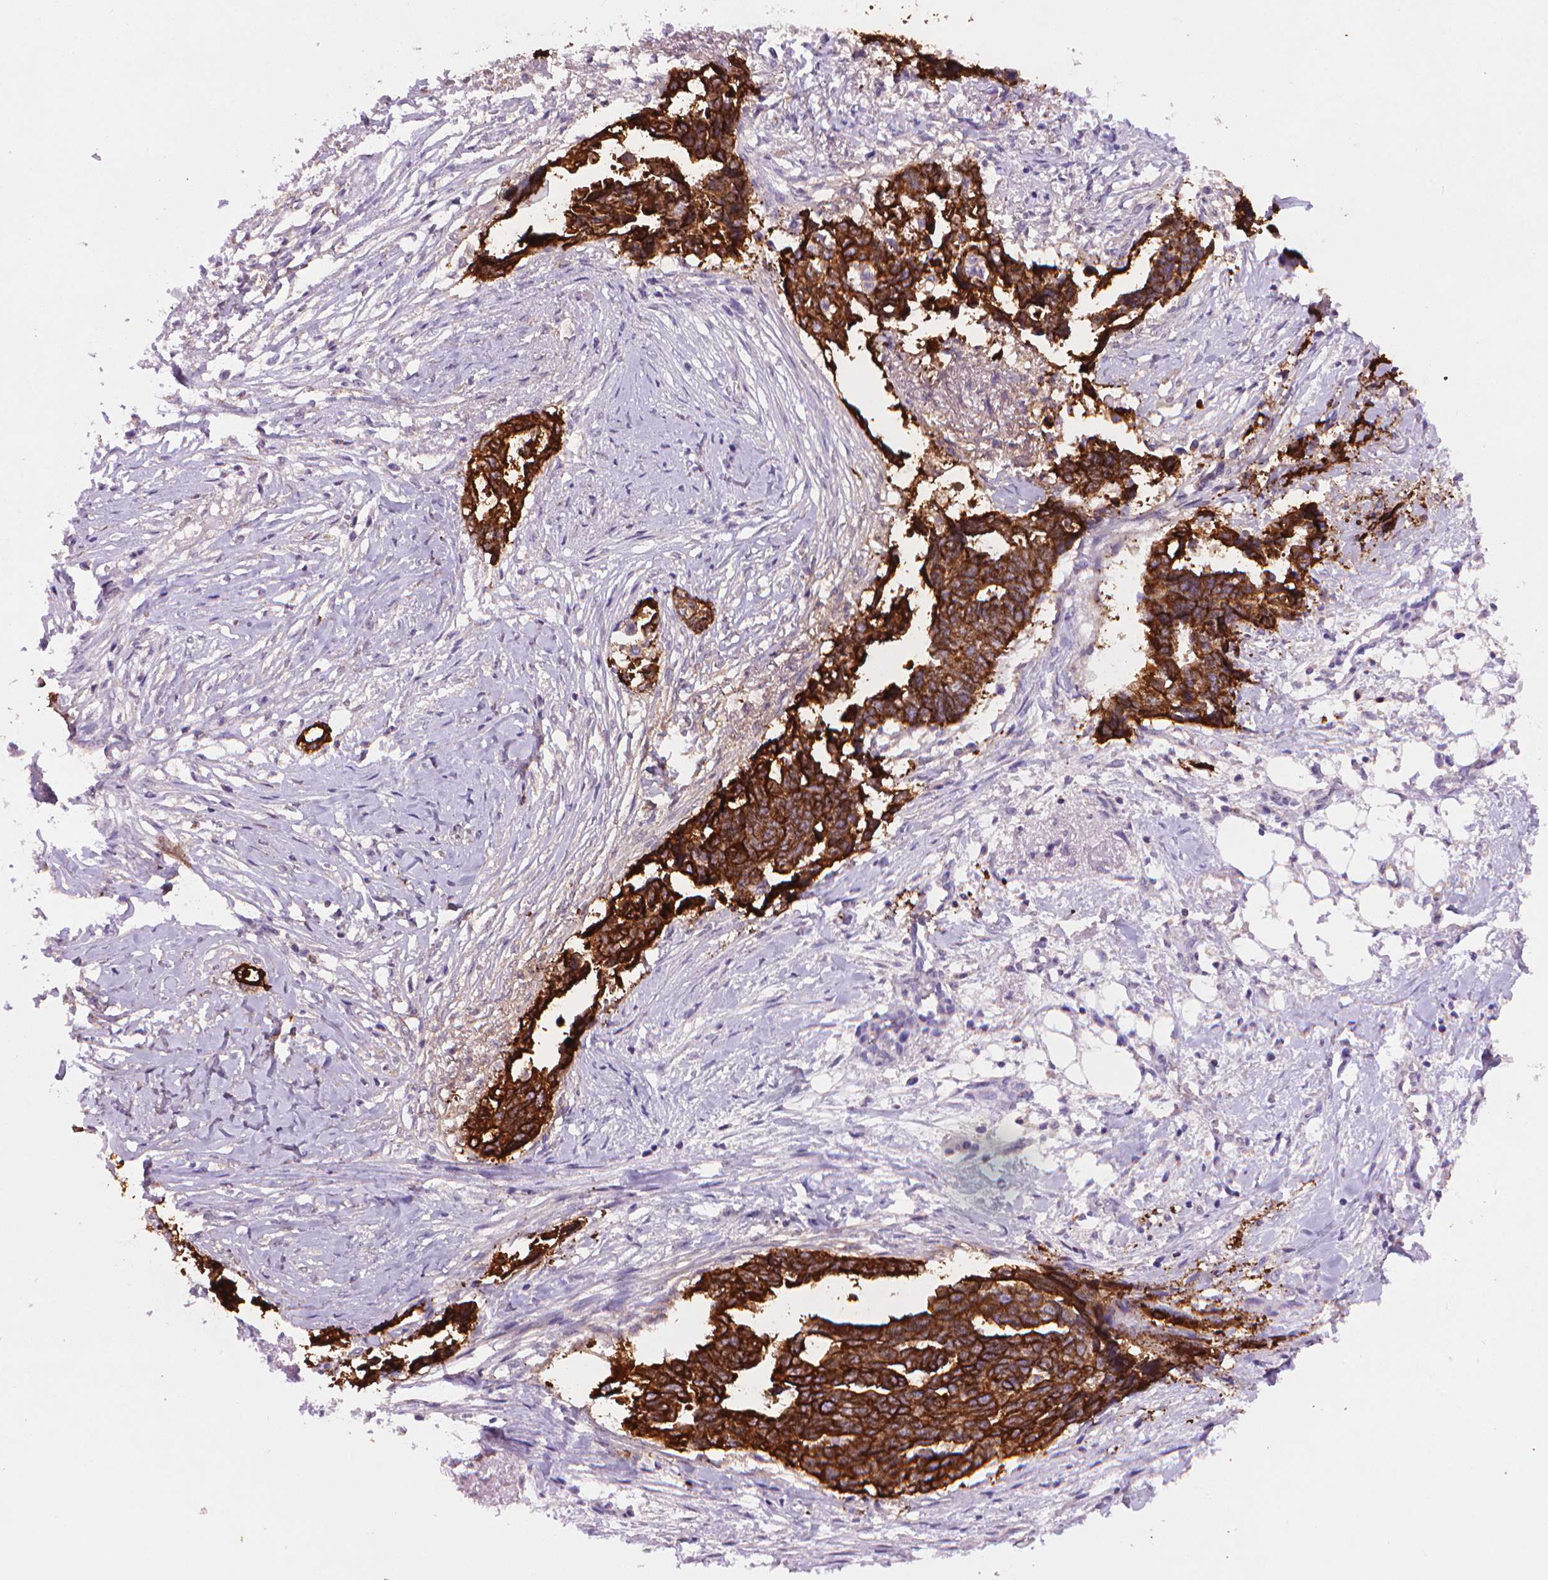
{"staining": {"intensity": "strong", "quantity": ">75%", "location": "cytoplasmic/membranous"}, "tissue": "ovarian cancer", "cell_type": "Tumor cells", "image_type": "cancer", "snomed": [{"axis": "morphology", "description": "Cystadenocarcinoma, serous, NOS"}, {"axis": "topography", "description": "Ovary"}], "caption": "Immunohistochemical staining of serous cystadenocarcinoma (ovarian) demonstrates strong cytoplasmic/membranous protein positivity in approximately >75% of tumor cells.", "gene": "MUC1", "patient": {"sex": "female", "age": 69}}